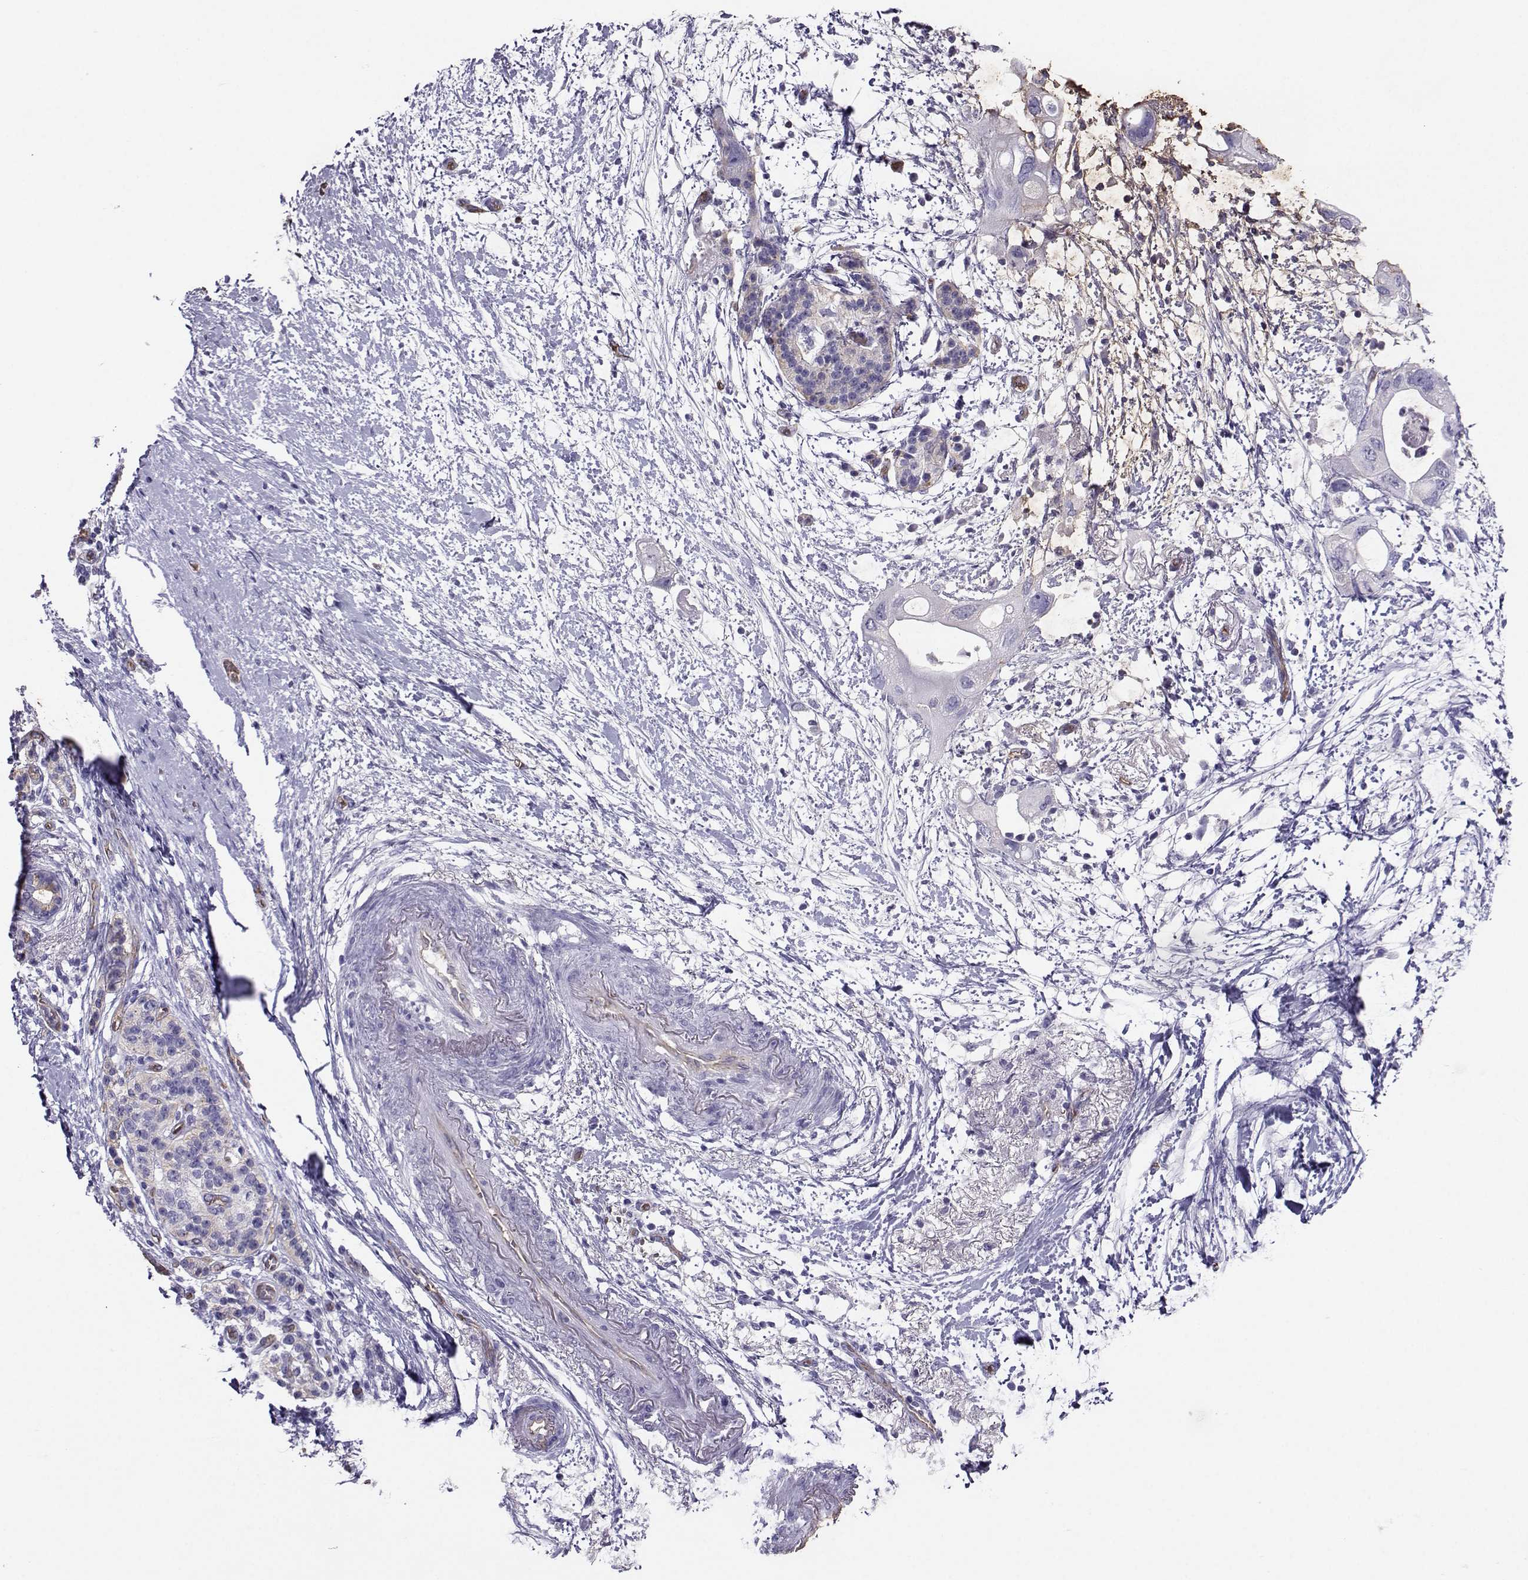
{"staining": {"intensity": "negative", "quantity": "none", "location": "none"}, "tissue": "pancreatic cancer", "cell_type": "Tumor cells", "image_type": "cancer", "snomed": [{"axis": "morphology", "description": "Adenocarcinoma, NOS"}, {"axis": "topography", "description": "Pancreas"}], "caption": "Immunohistochemistry micrograph of neoplastic tissue: human adenocarcinoma (pancreatic) stained with DAB (3,3'-diaminobenzidine) shows no significant protein expression in tumor cells. (Stains: DAB (3,3'-diaminobenzidine) immunohistochemistry with hematoxylin counter stain, Microscopy: brightfield microscopy at high magnification).", "gene": "CLUL1", "patient": {"sex": "female", "age": 72}}